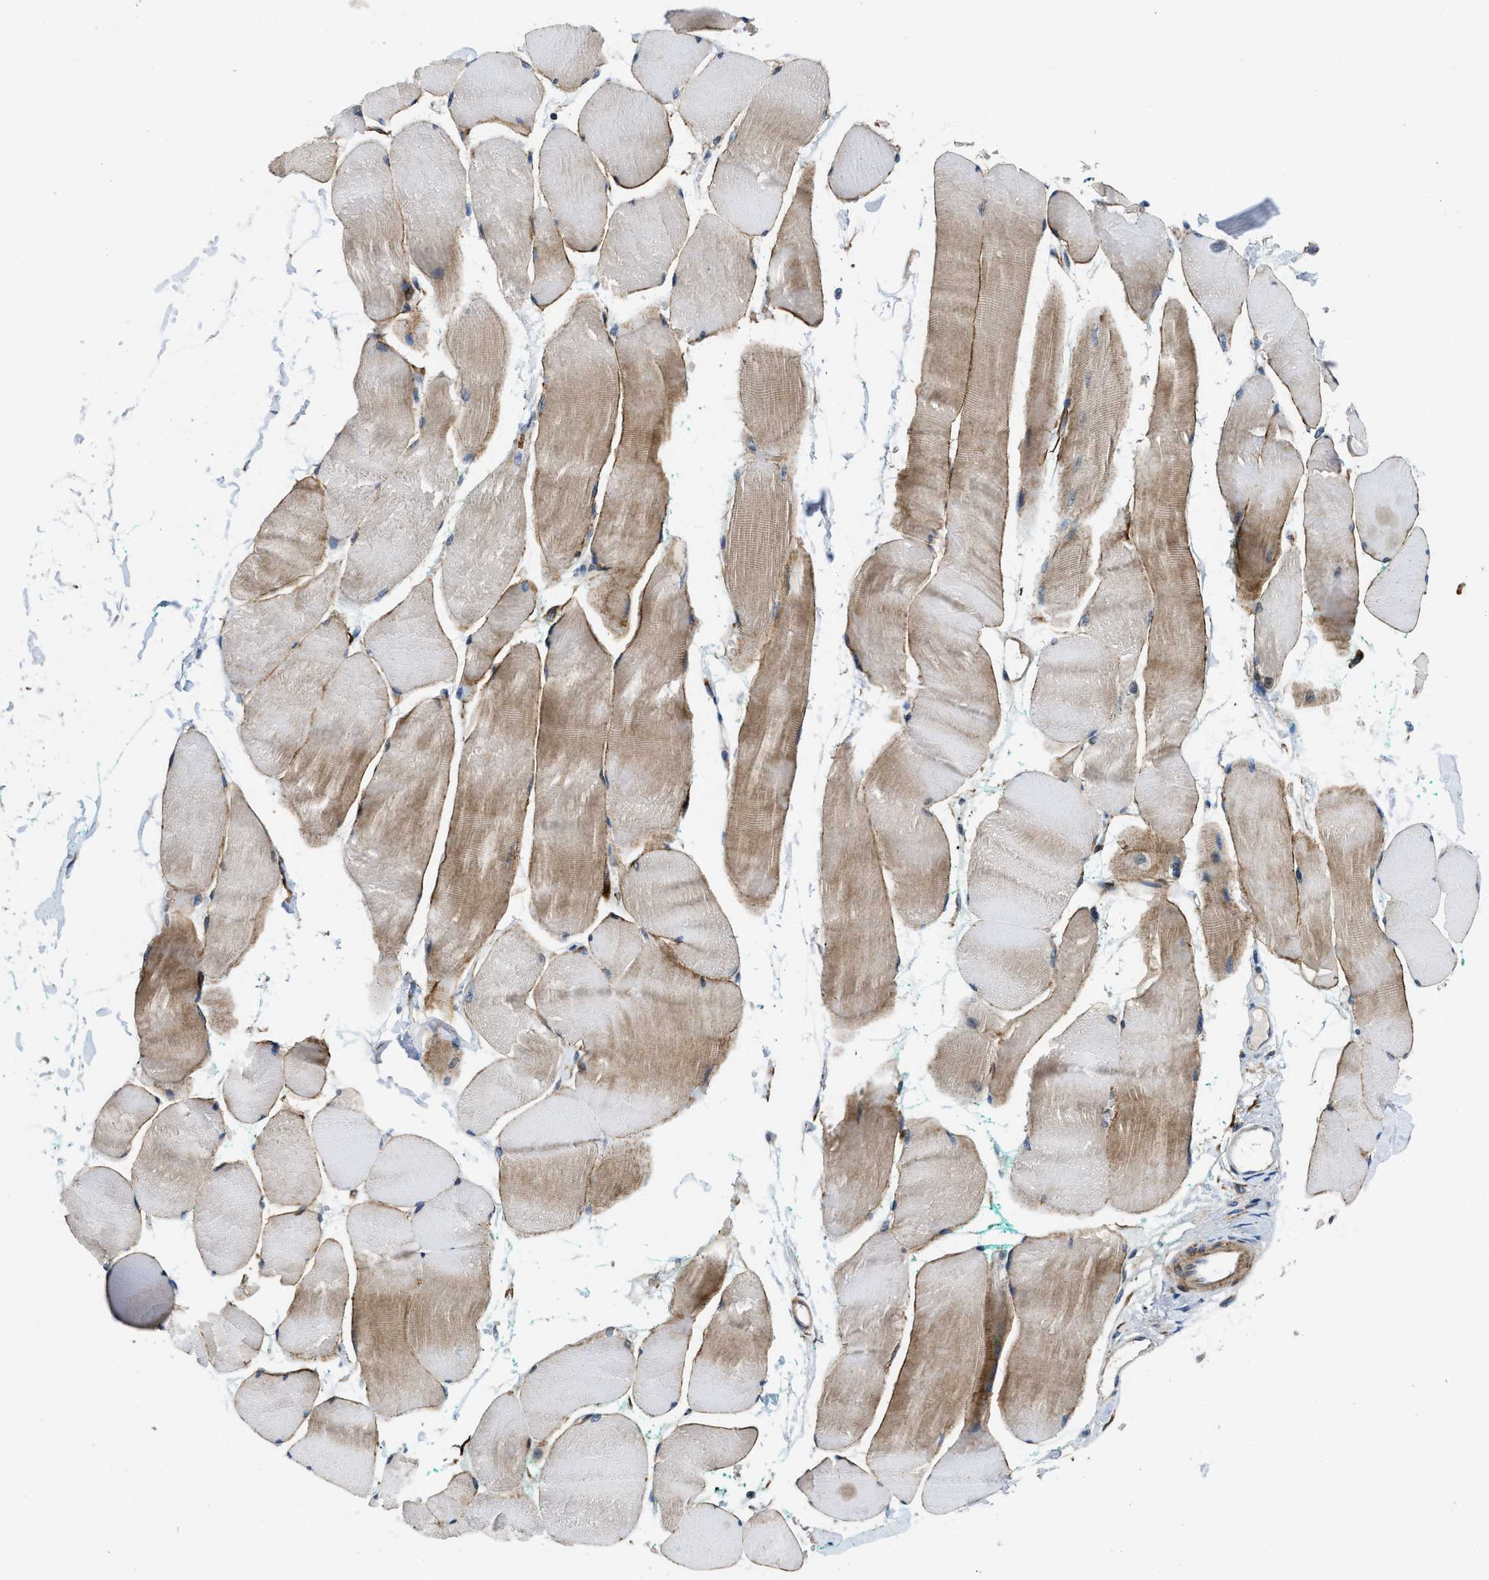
{"staining": {"intensity": "moderate", "quantity": "25%-75%", "location": "cytoplasmic/membranous"}, "tissue": "skeletal muscle", "cell_type": "Myocytes", "image_type": "normal", "snomed": [{"axis": "morphology", "description": "Normal tissue, NOS"}, {"axis": "morphology", "description": "Squamous cell carcinoma, NOS"}, {"axis": "topography", "description": "Skeletal muscle"}], "caption": "Skeletal muscle stained with immunohistochemistry reveals moderate cytoplasmic/membranous staining in approximately 25%-75% of myocytes. (Brightfield microscopy of DAB IHC at high magnification).", "gene": "ZNF599", "patient": {"sex": "male", "age": 51}}